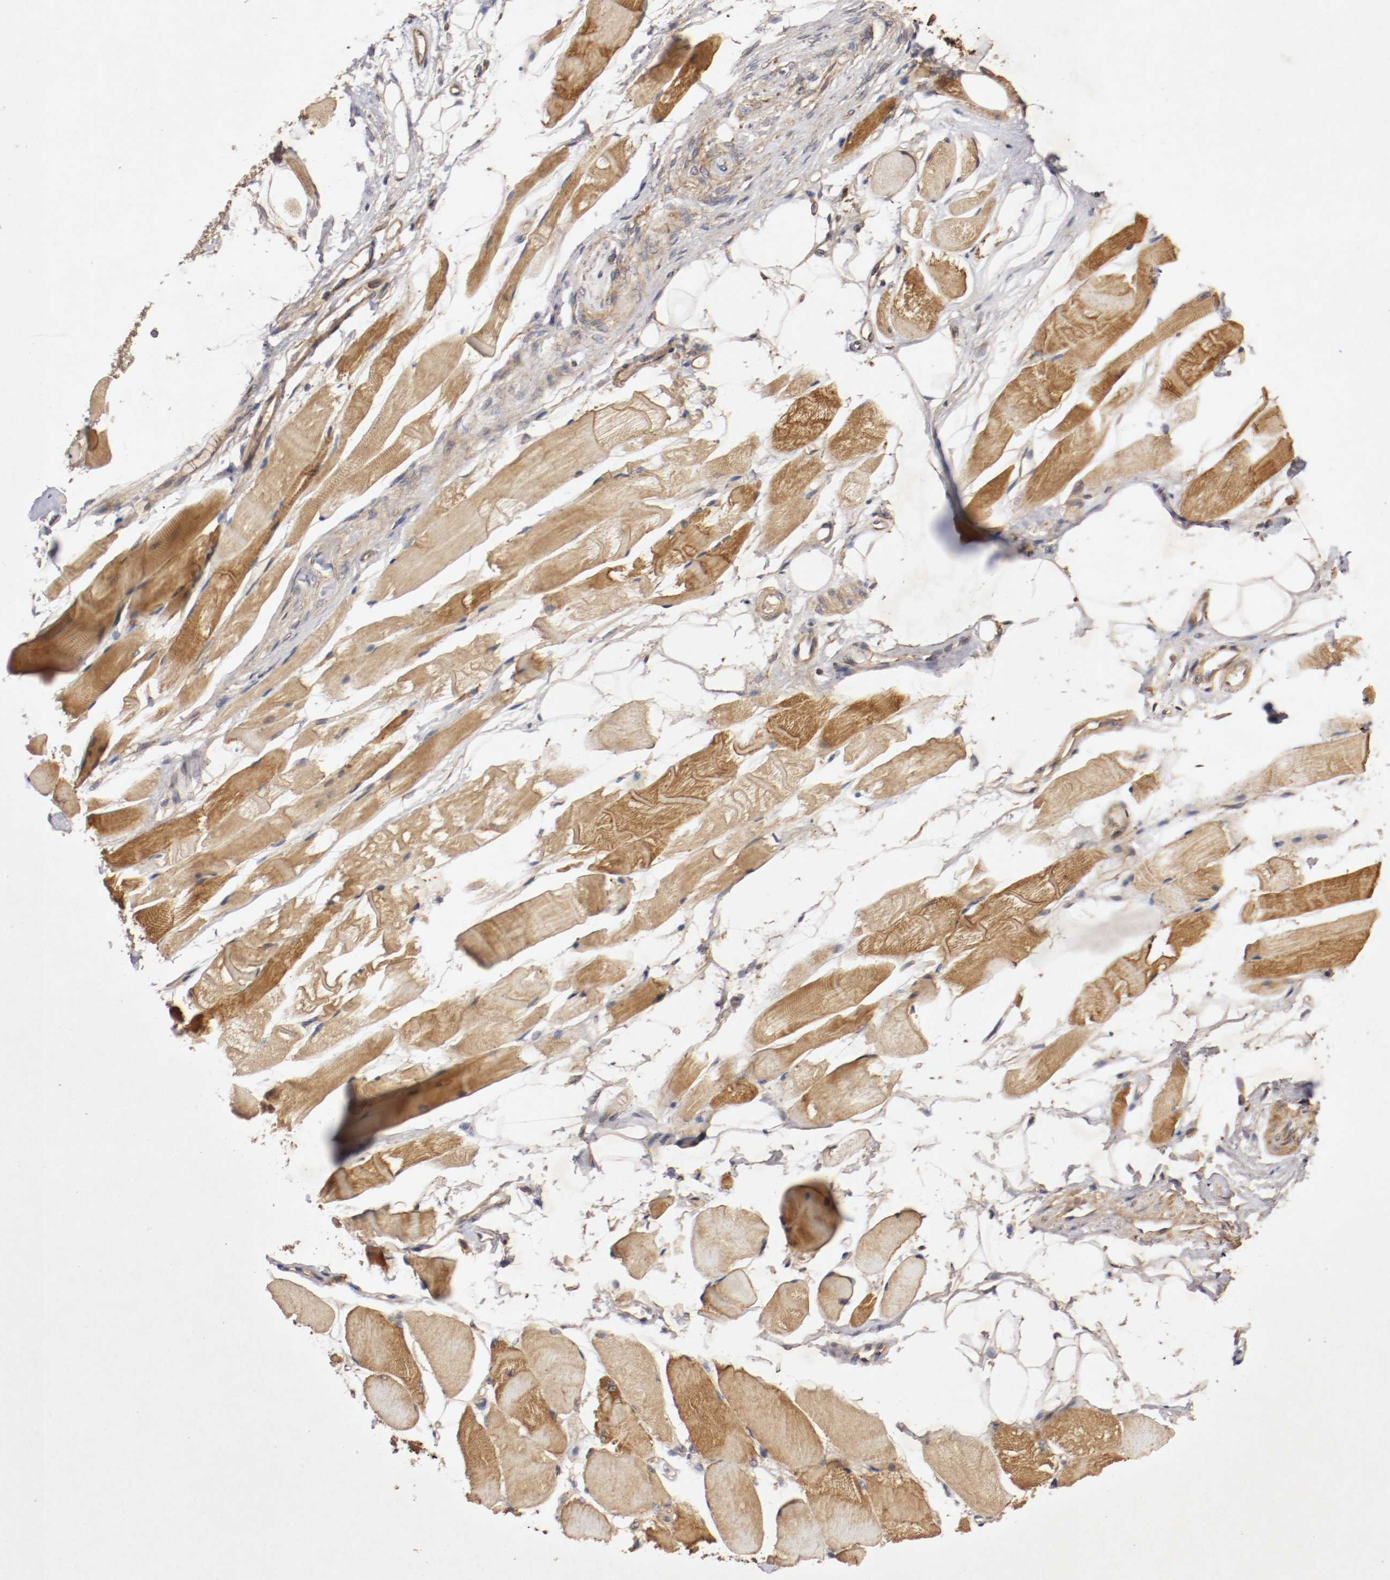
{"staining": {"intensity": "moderate", "quantity": ">75%", "location": "cytoplasmic/membranous"}, "tissue": "skeletal muscle", "cell_type": "Myocytes", "image_type": "normal", "snomed": [{"axis": "morphology", "description": "Normal tissue, NOS"}, {"axis": "topography", "description": "Skeletal muscle"}, {"axis": "topography", "description": "Peripheral nerve tissue"}], "caption": "Immunohistochemistry (DAB (3,3'-diaminobenzidine)) staining of unremarkable human skeletal muscle reveals moderate cytoplasmic/membranous protein expression in about >75% of myocytes.", "gene": "VEZT", "patient": {"sex": "female", "age": 84}}